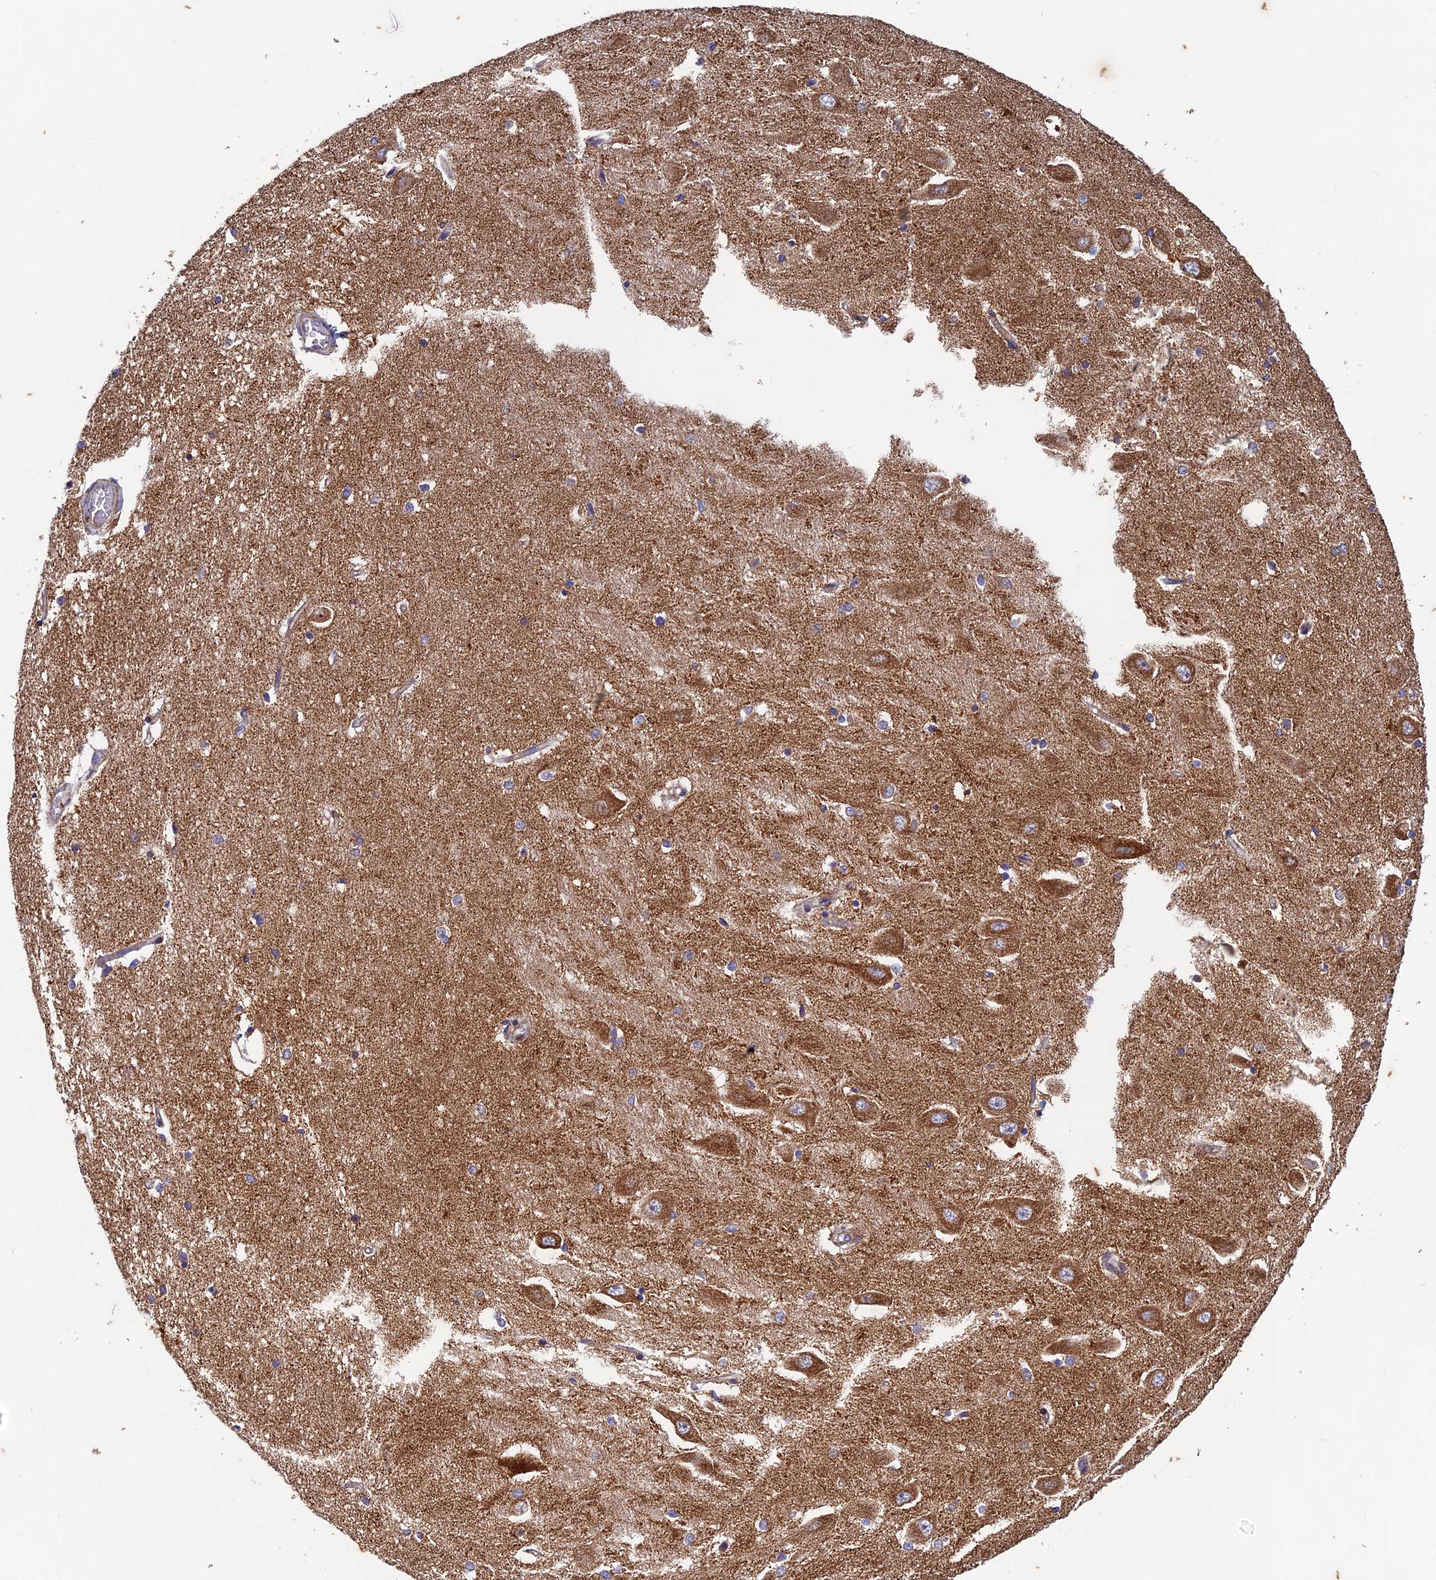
{"staining": {"intensity": "moderate", "quantity": "<25%", "location": "cytoplasmic/membranous"}, "tissue": "hippocampus", "cell_type": "Glial cells", "image_type": "normal", "snomed": [{"axis": "morphology", "description": "Normal tissue, NOS"}, {"axis": "topography", "description": "Hippocampus"}], "caption": "Normal hippocampus reveals moderate cytoplasmic/membranous positivity in approximately <25% of glial cells, visualized by immunohistochemistry.", "gene": "AP4S1", "patient": {"sex": "male", "age": 45}}